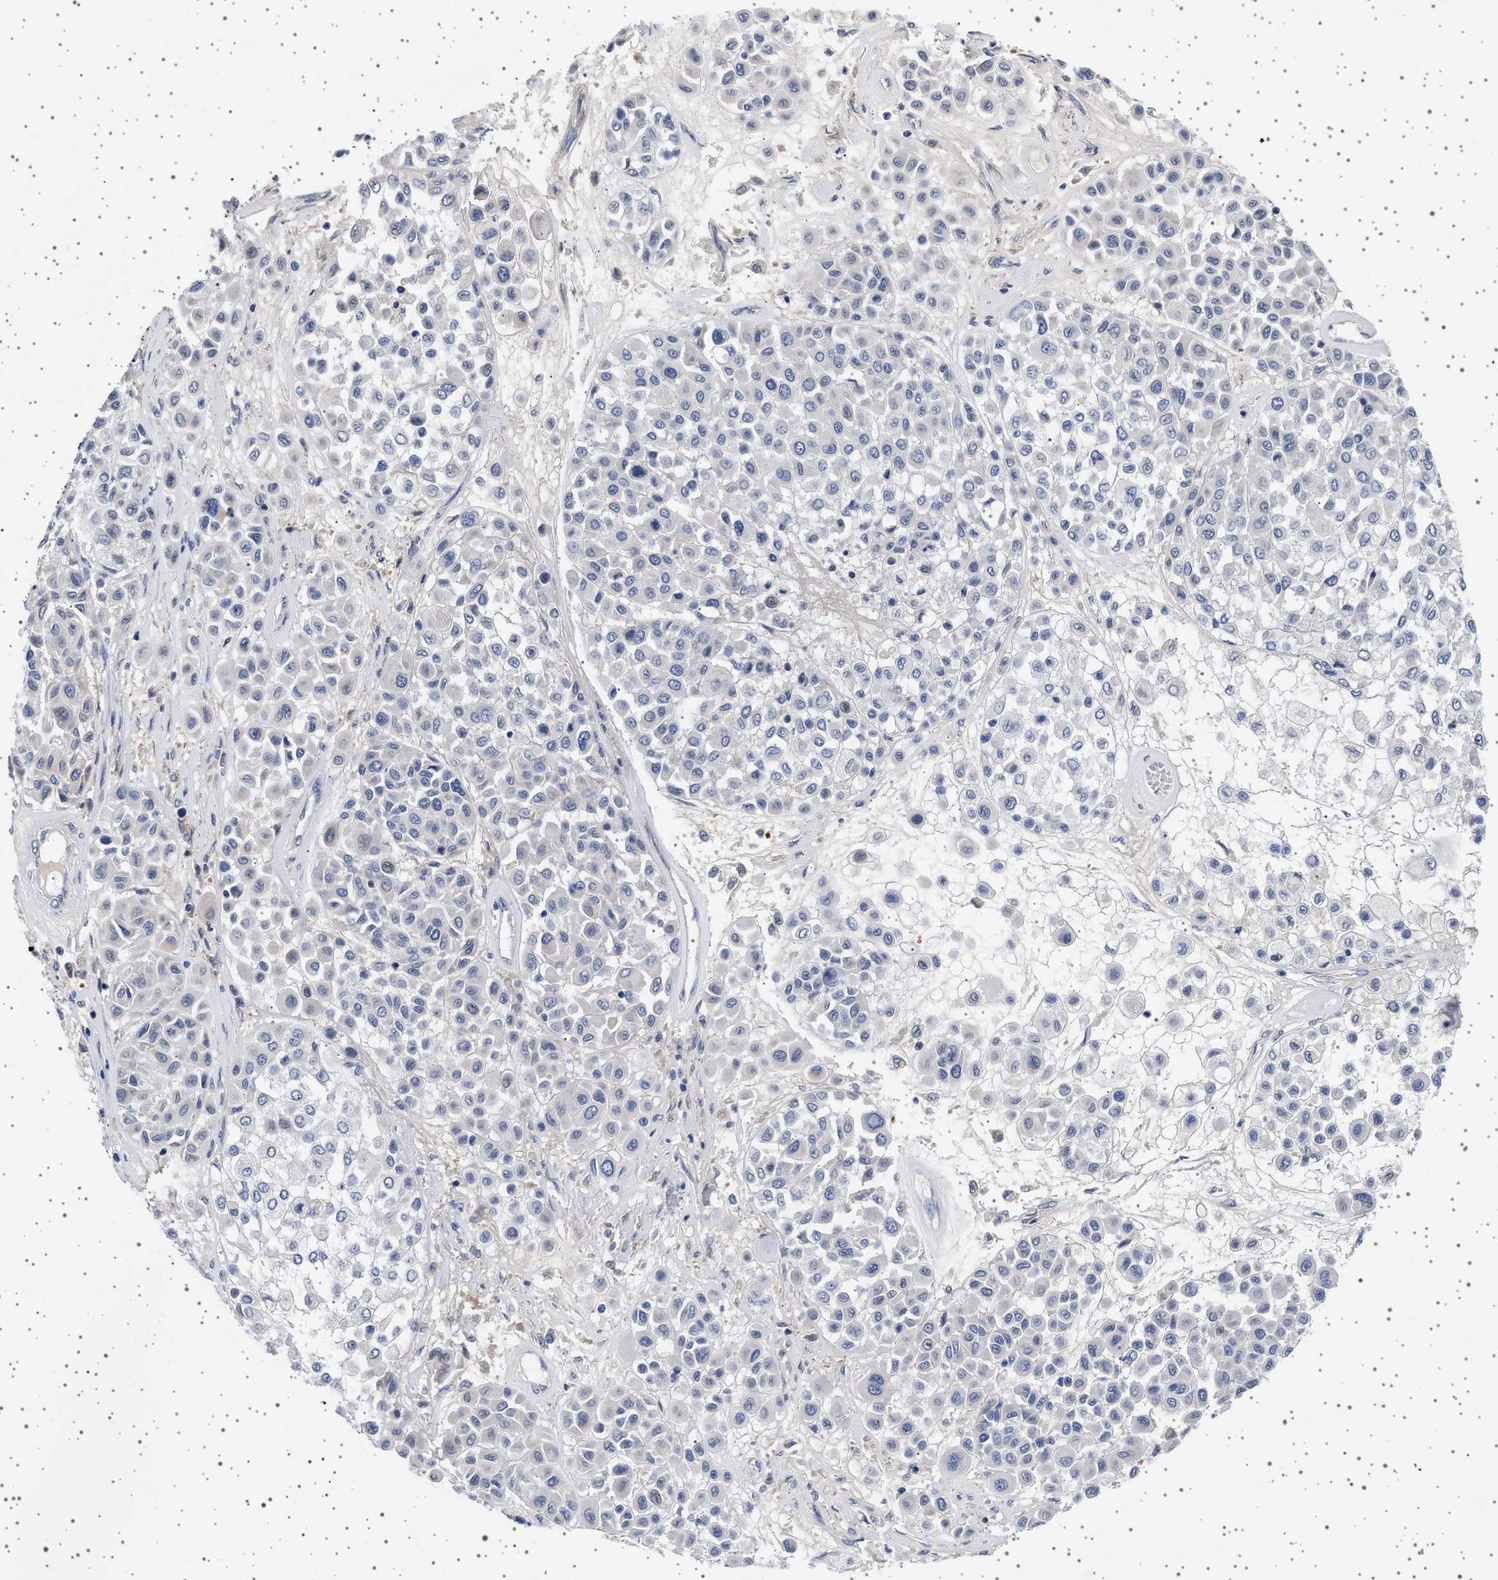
{"staining": {"intensity": "negative", "quantity": "none", "location": "none"}, "tissue": "melanoma", "cell_type": "Tumor cells", "image_type": "cancer", "snomed": [{"axis": "morphology", "description": "Malignant melanoma, Metastatic site"}, {"axis": "topography", "description": "Soft tissue"}], "caption": "The immunohistochemistry image has no significant expression in tumor cells of melanoma tissue.", "gene": "TRMT10B", "patient": {"sex": "male", "age": 41}}